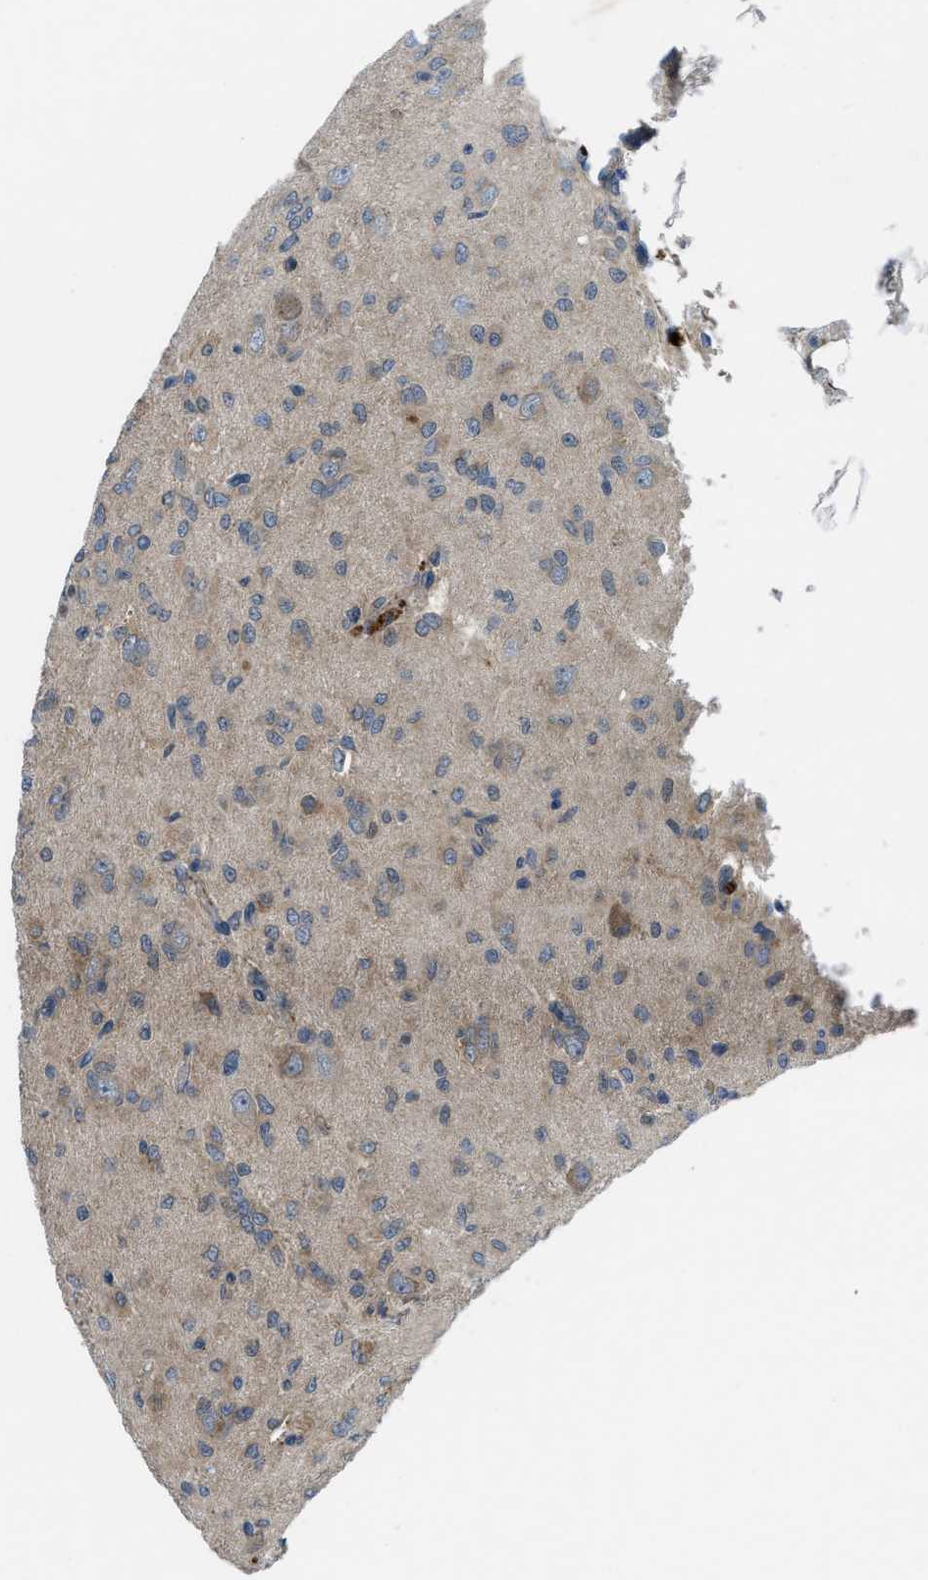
{"staining": {"intensity": "moderate", "quantity": "25%-75%", "location": "cytoplasmic/membranous"}, "tissue": "glioma", "cell_type": "Tumor cells", "image_type": "cancer", "snomed": [{"axis": "morphology", "description": "Glioma, malignant, High grade"}, {"axis": "topography", "description": "Brain"}], "caption": "Glioma was stained to show a protein in brown. There is medium levels of moderate cytoplasmic/membranous staining in about 25%-75% of tumor cells.", "gene": "BAZ2B", "patient": {"sex": "female", "age": 59}}